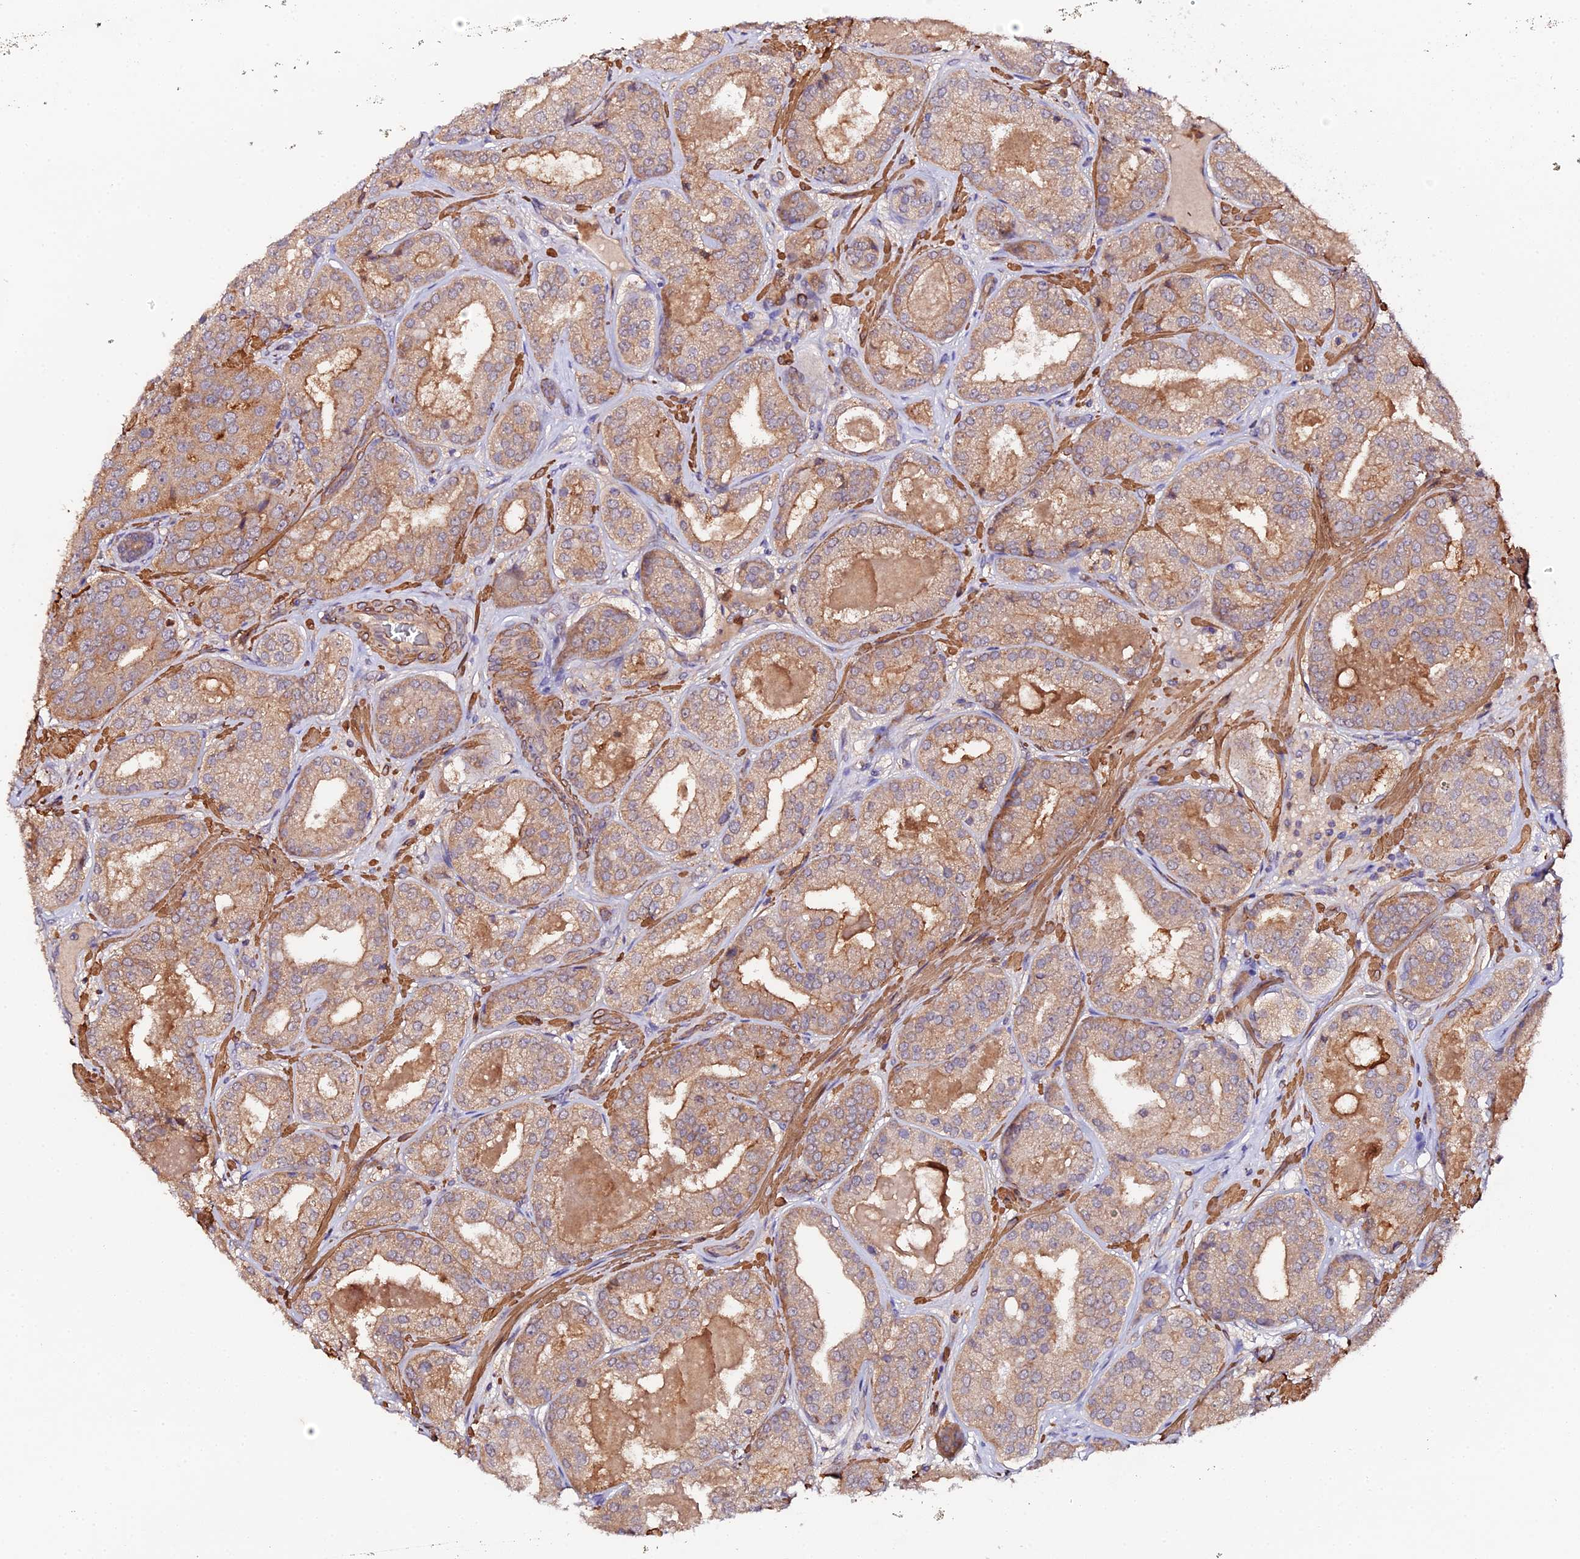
{"staining": {"intensity": "moderate", "quantity": ">75%", "location": "cytoplasmic/membranous"}, "tissue": "prostate cancer", "cell_type": "Tumor cells", "image_type": "cancer", "snomed": [{"axis": "morphology", "description": "Adenocarcinoma, High grade"}, {"axis": "topography", "description": "Prostate"}], "caption": "Prostate high-grade adenocarcinoma stained with a brown dye exhibits moderate cytoplasmic/membranous positive positivity in approximately >75% of tumor cells.", "gene": "TRIM26", "patient": {"sex": "male", "age": 63}}